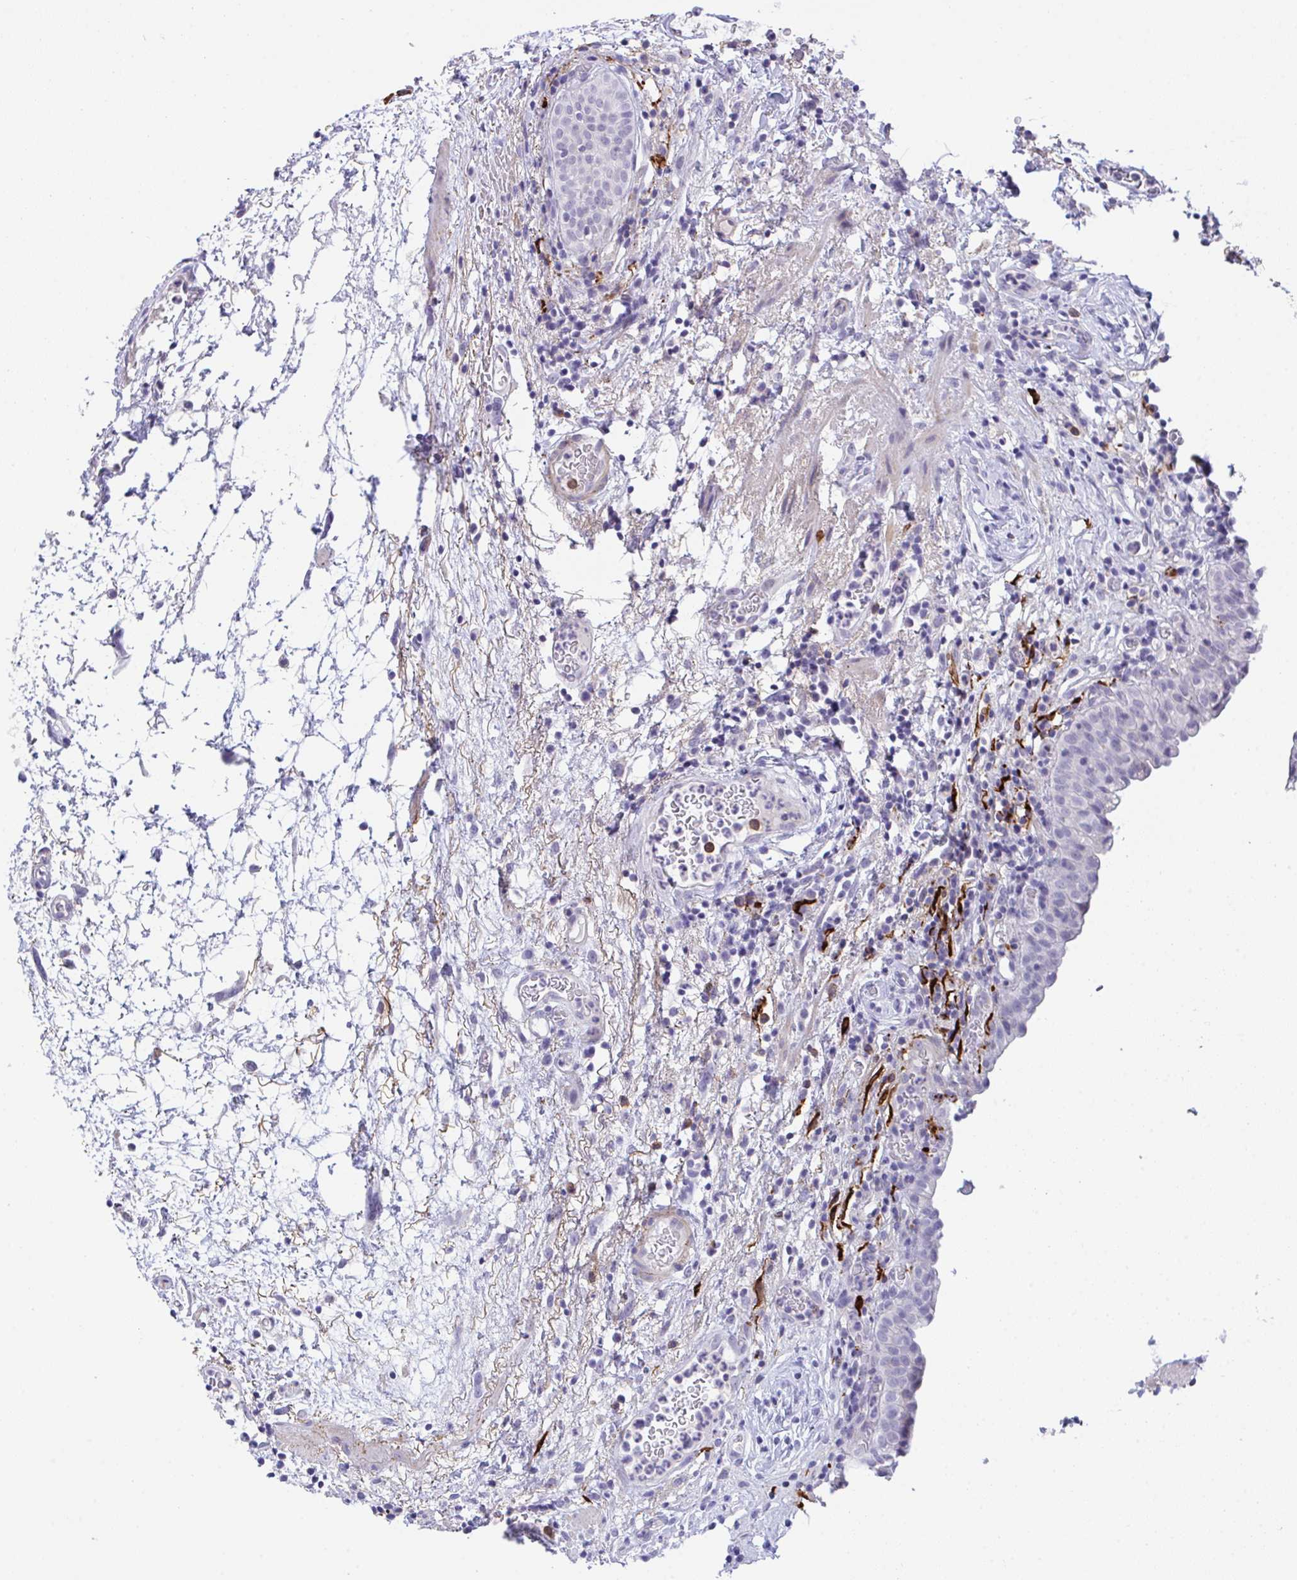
{"staining": {"intensity": "negative", "quantity": "none", "location": "none"}, "tissue": "urinary bladder", "cell_type": "Urothelial cells", "image_type": "normal", "snomed": [{"axis": "morphology", "description": "Normal tissue, NOS"}, {"axis": "morphology", "description": "Inflammation, NOS"}, {"axis": "topography", "description": "Urinary bladder"}], "caption": "Human urinary bladder stained for a protein using immunohistochemistry displays no positivity in urothelial cells.", "gene": "KMT2E", "patient": {"sex": "male", "age": 57}}